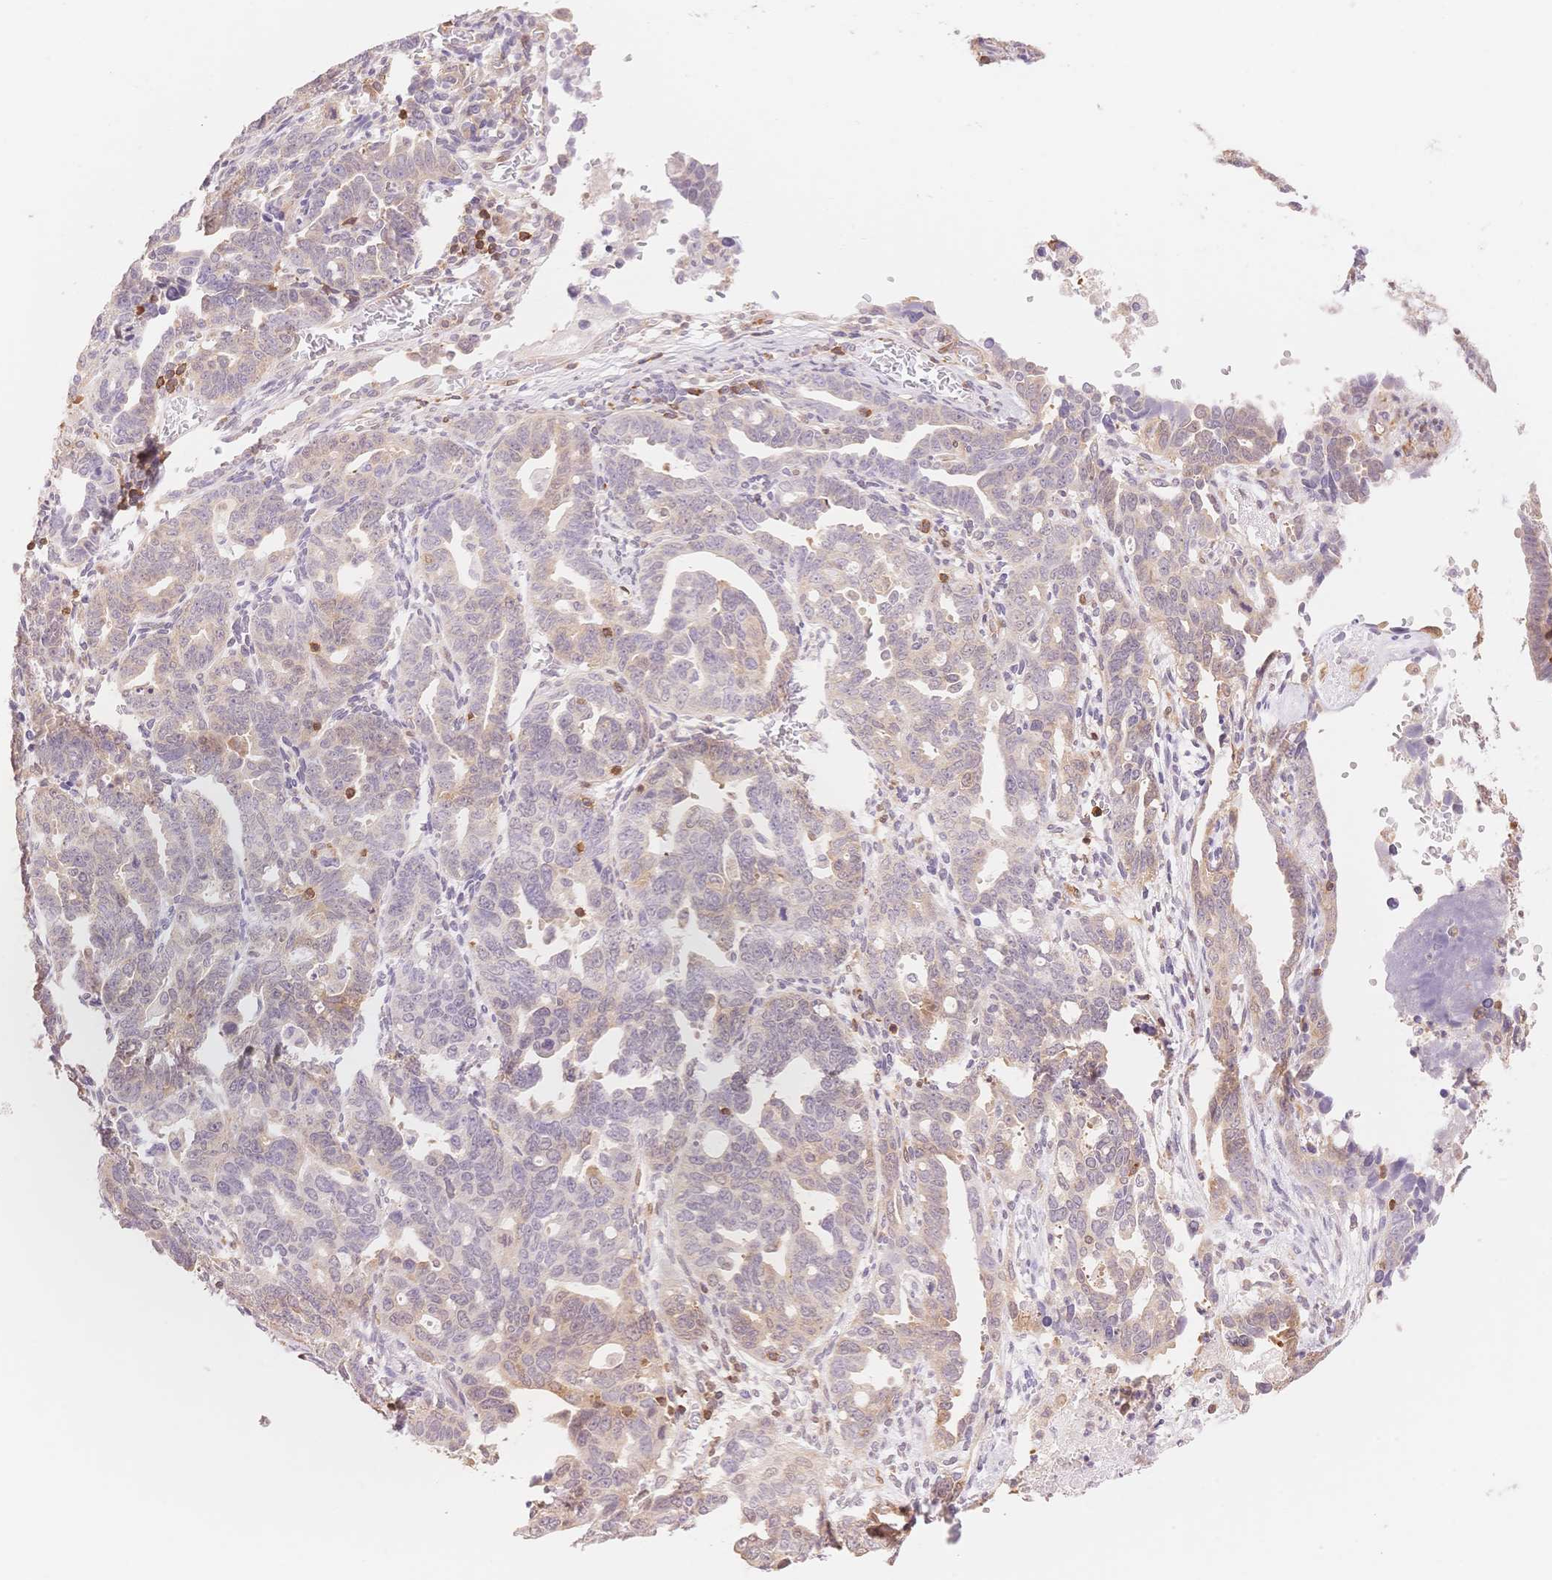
{"staining": {"intensity": "negative", "quantity": "none", "location": "none"}, "tissue": "ovarian cancer", "cell_type": "Tumor cells", "image_type": "cancer", "snomed": [{"axis": "morphology", "description": "Cystadenocarcinoma, serous, NOS"}, {"axis": "topography", "description": "Ovary"}], "caption": "Immunohistochemistry of ovarian cancer demonstrates no positivity in tumor cells.", "gene": "STK39", "patient": {"sex": "female", "age": 69}}